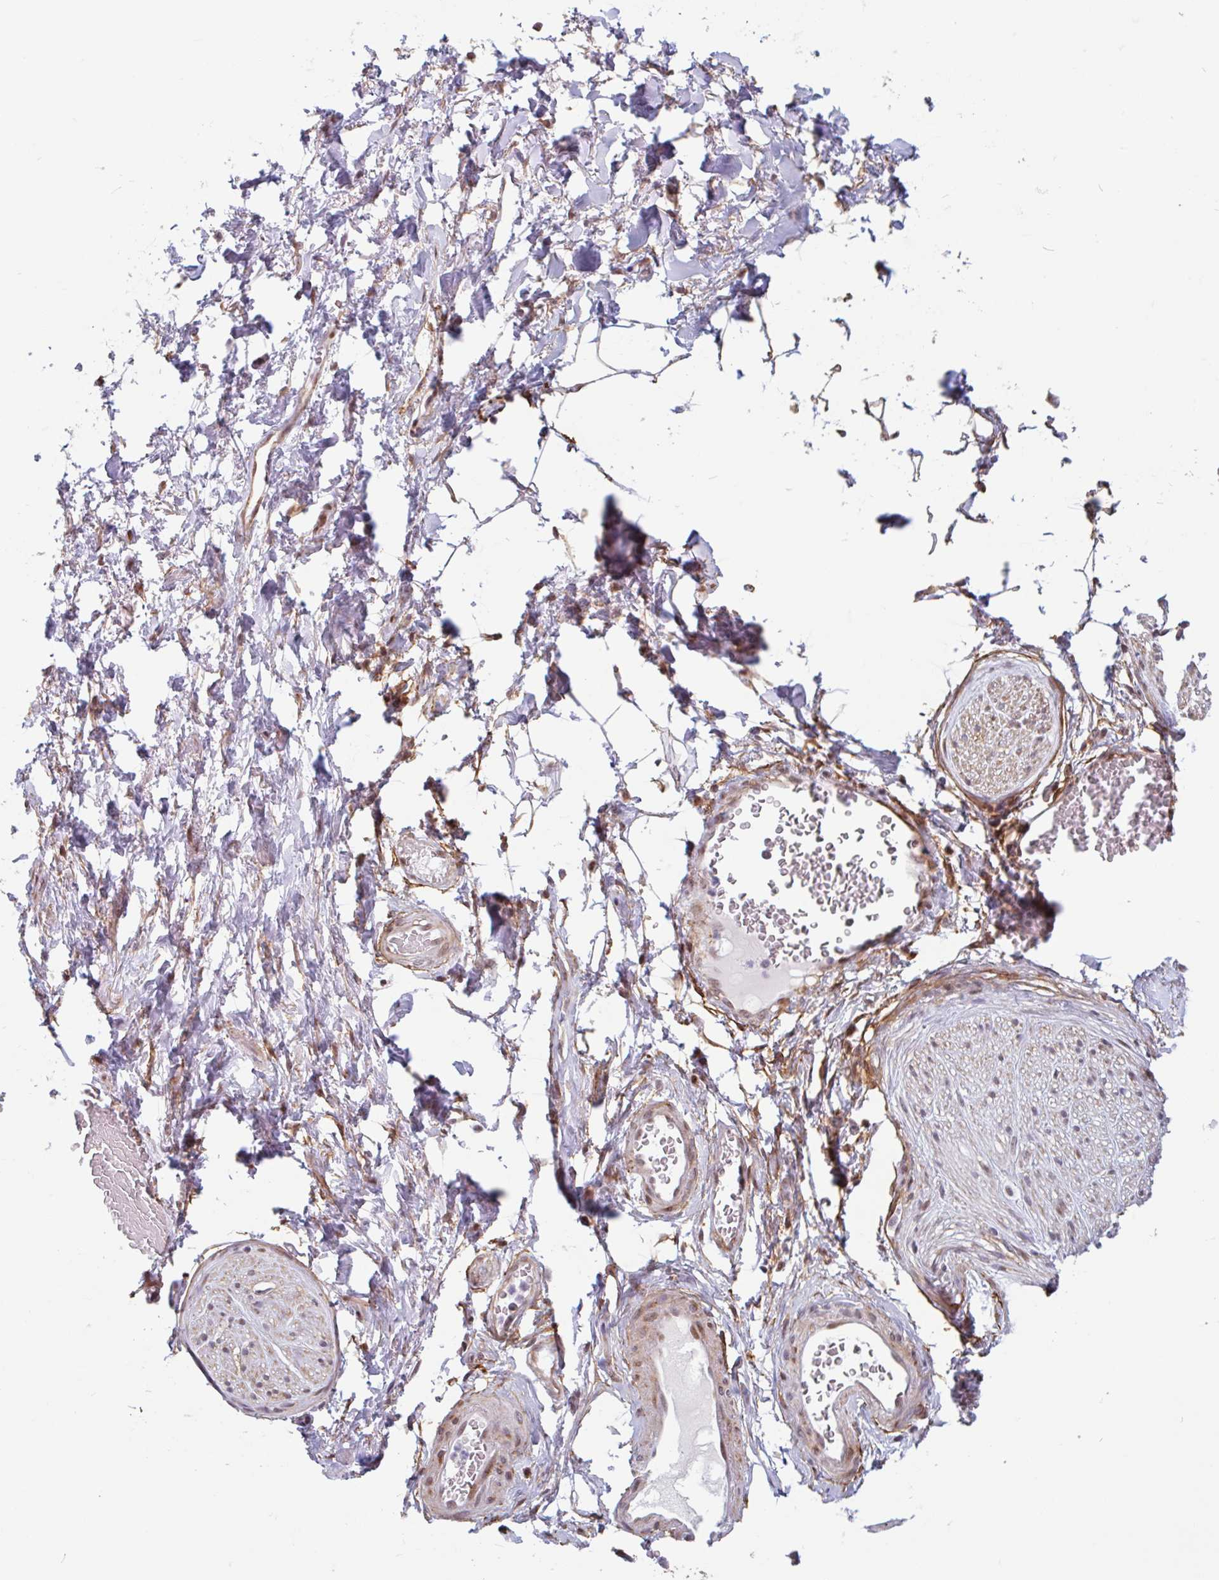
{"staining": {"intensity": "weak", "quantity": "25%-75%", "location": "cytoplasmic/membranous"}, "tissue": "adipose tissue", "cell_type": "Adipocytes", "image_type": "normal", "snomed": [{"axis": "morphology", "description": "Normal tissue, NOS"}, {"axis": "topography", "description": "Vagina"}, {"axis": "topography", "description": "Peripheral nerve tissue"}], "caption": "A low amount of weak cytoplasmic/membranous expression is appreciated in approximately 25%-75% of adipocytes in benign adipose tissue.", "gene": "TMEM119", "patient": {"sex": "female", "age": 71}}